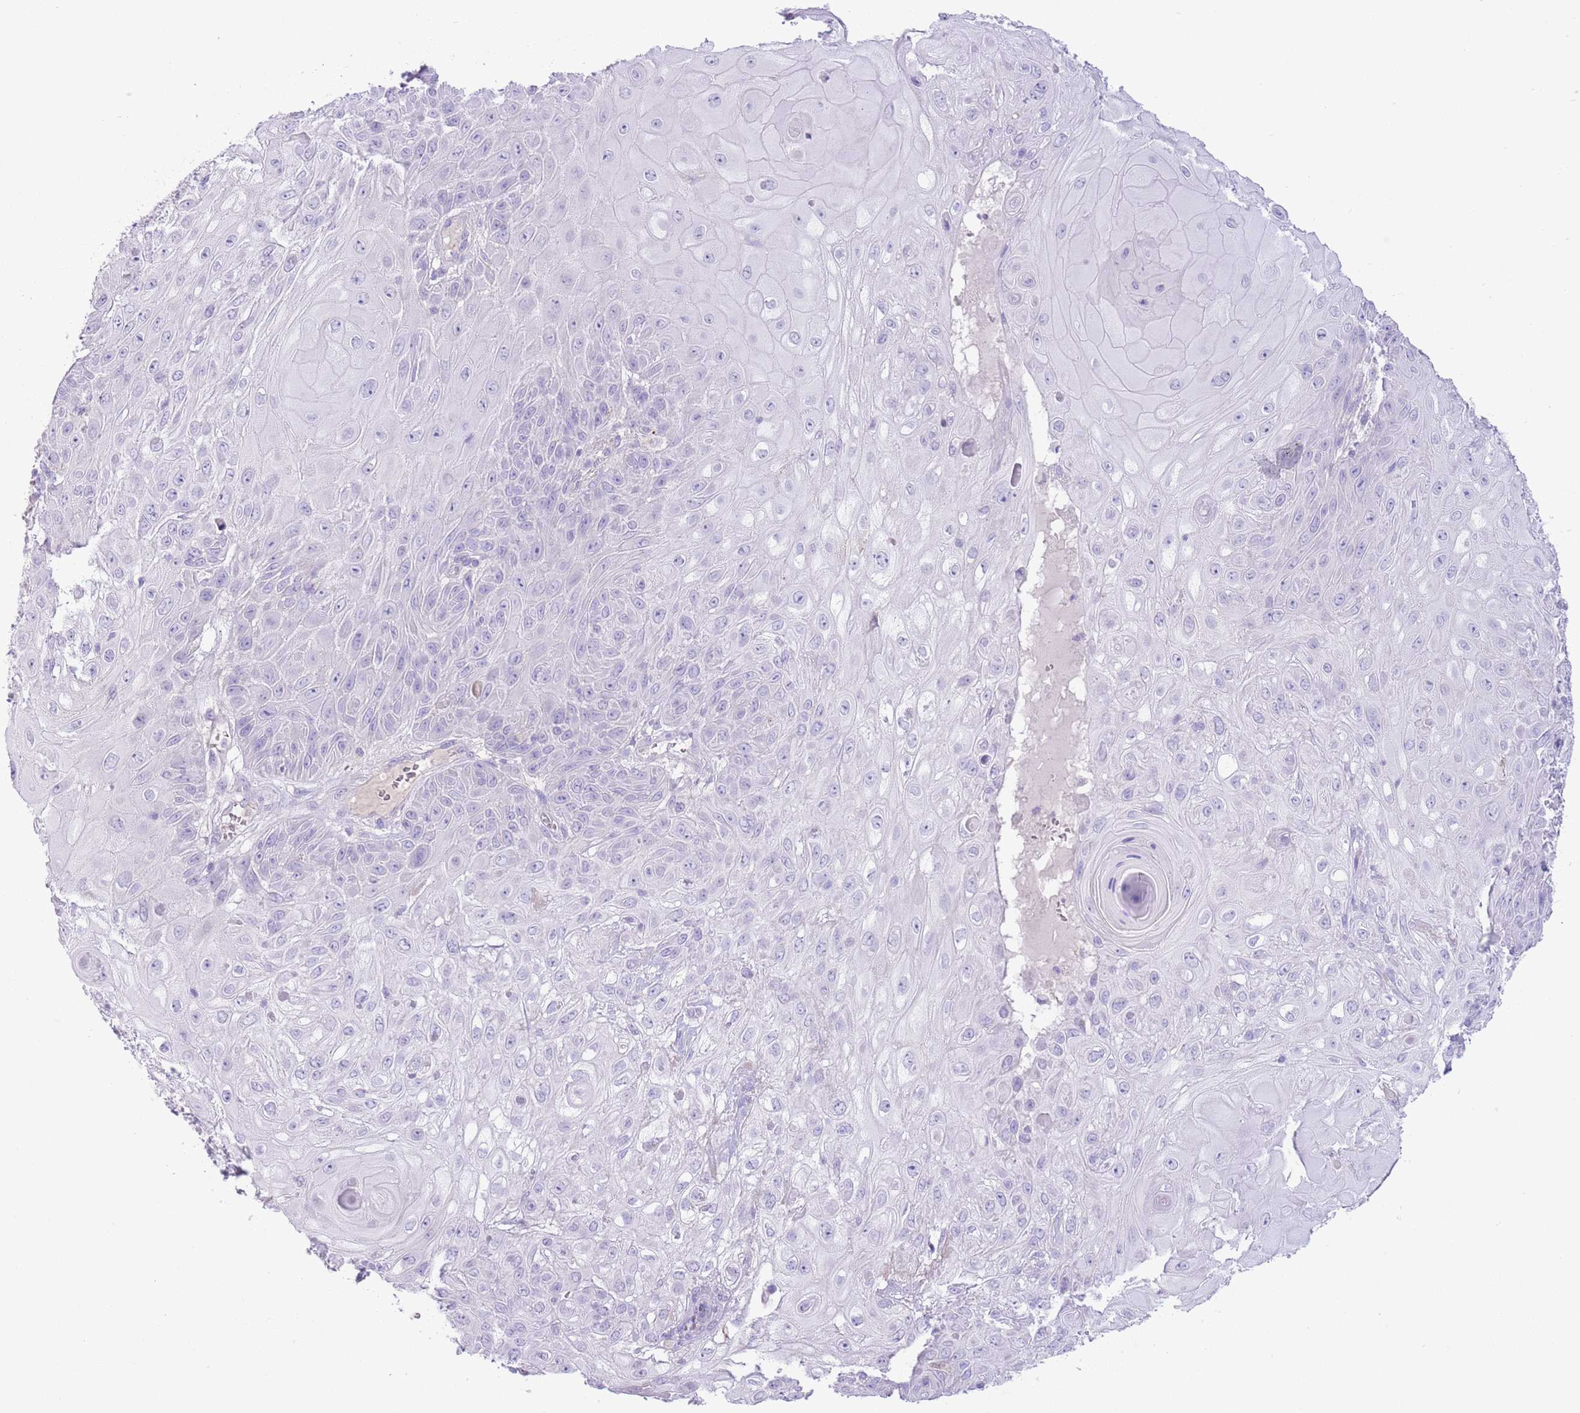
{"staining": {"intensity": "negative", "quantity": "none", "location": "none"}, "tissue": "skin cancer", "cell_type": "Tumor cells", "image_type": "cancer", "snomed": [{"axis": "morphology", "description": "Normal tissue, NOS"}, {"axis": "morphology", "description": "Squamous cell carcinoma, NOS"}, {"axis": "topography", "description": "Skin"}, {"axis": "topography", "description": "Cartilage tissue"}], "caption": "Immunohistochemistry of human skin cancer (squamous cell carcinoma) exhibits no staining in tumor cells.", "gene": "ZNF697", "patient": {"sex": "female", "age": 79}}